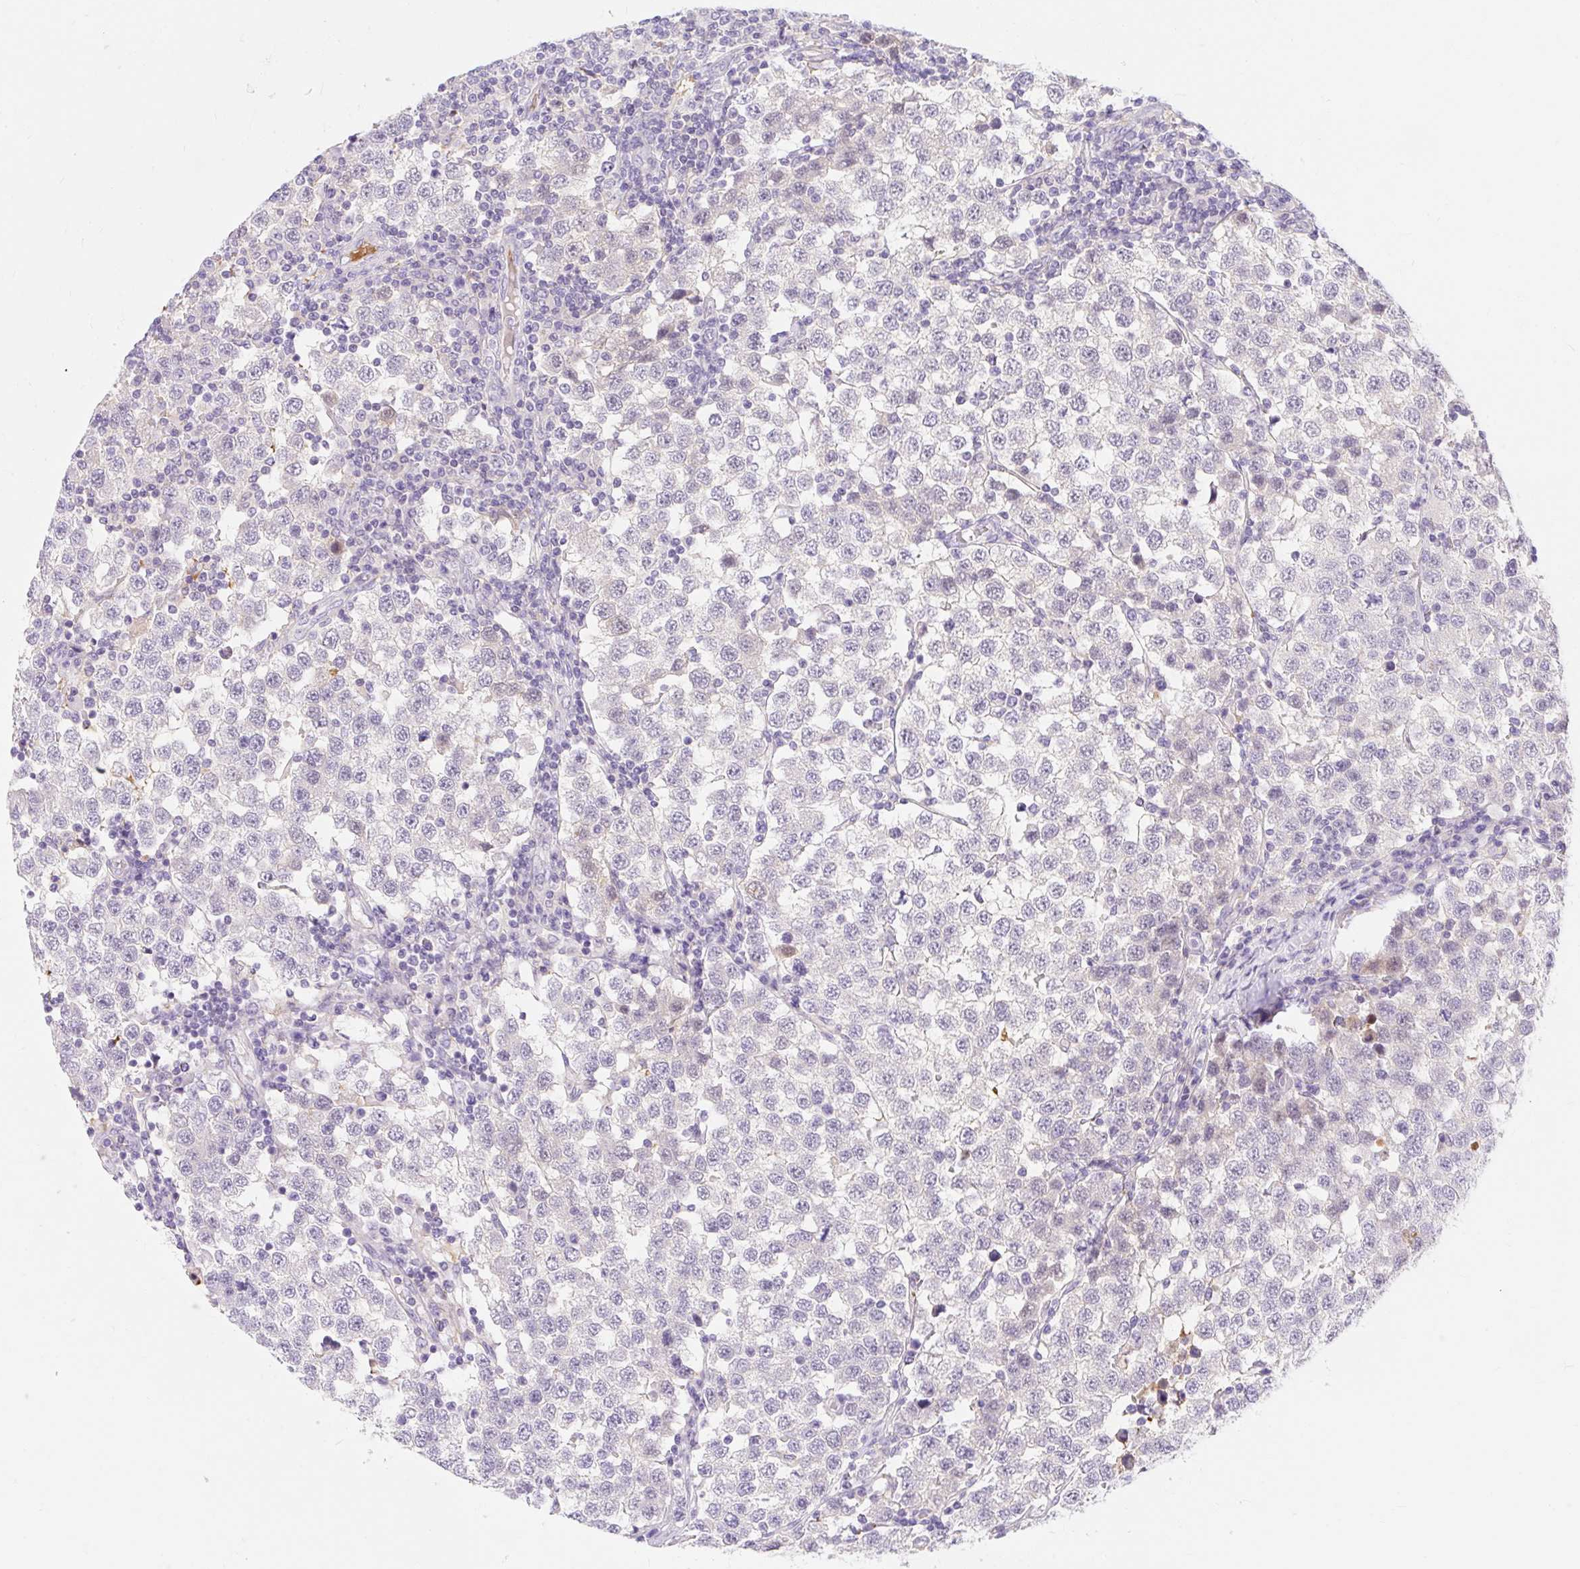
{"staining": {"intensity": "negative", "quantity": "none", "location": "none"}, "tissue": "testis cancer", "cell_type": "Tumor cells", "image_type": "cancer", "snomed": [{"axis": "morphology", "description": "Seminoma, NOS"}, {"axis": "topography", "description": "Testis"}], "caption": "Immunohistochemistry of testis cancer (seminoma) demonstrates no positivity in tumor cells. (DAB (3,3'-diaminobenzidine) immunohistochemistry (IHC) with hematoxylin counter stain).", "gene": "SLC28A1", "patient": {"sex": "male", "age": 34}}